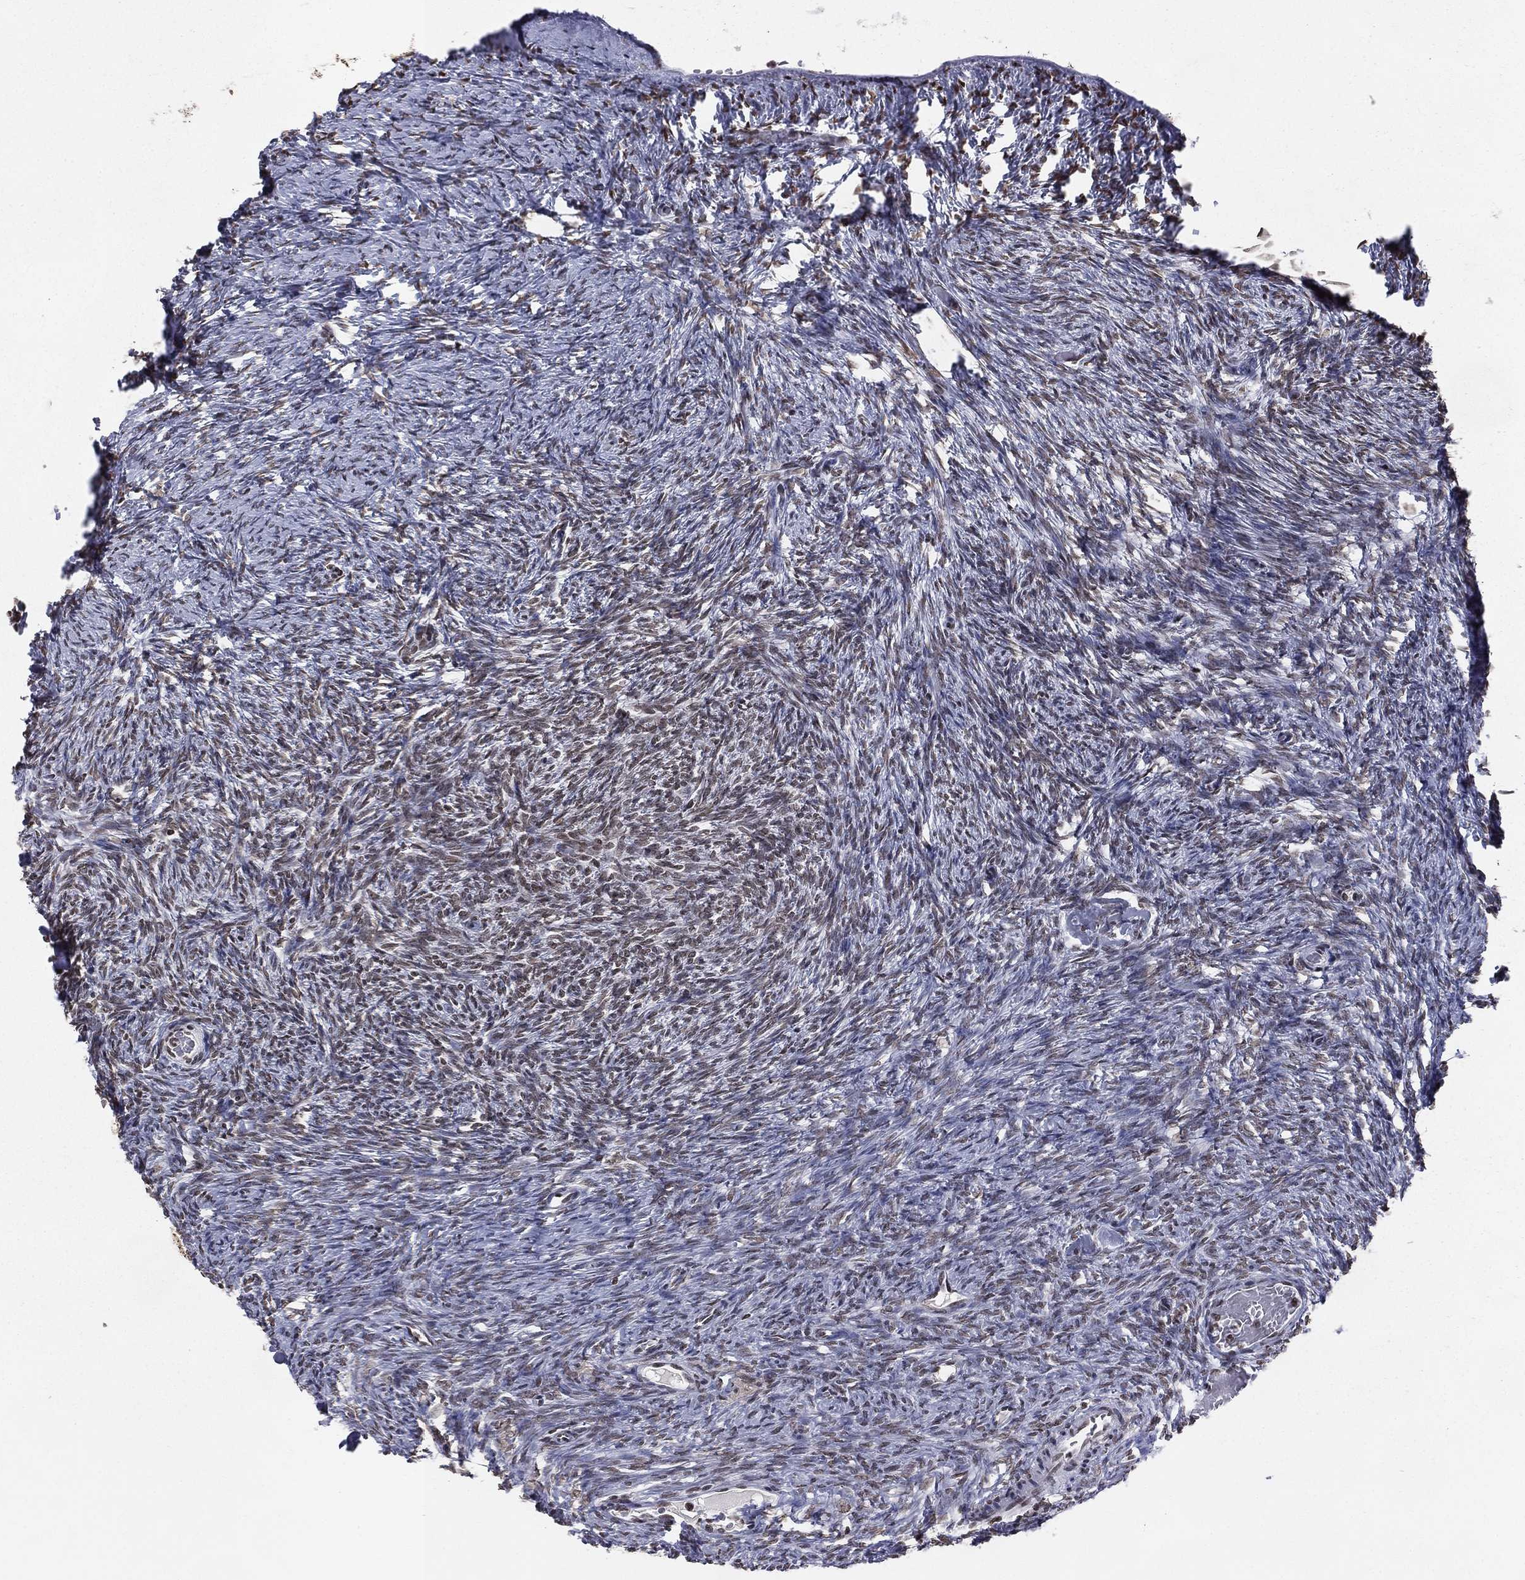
{"staining": {"intensity": "moderate", "quantity": "25%-75%", "location": "nuclear"}, "tissue": "ovary", "cell_type": "Follicle cells", "image_type": "normal", "snomed": [{"axis": "morphology", "description": "Normal tissue, NOS"}, {"axis": "topography", "description": "Ovary"}], "caption": "Ovary stained with a brown dye shows moderate nuclear positive expression in approximately 25%-75% of follicle cells.", "gene": "RFX7", "patient": {"sex": "female", "age": 39}}